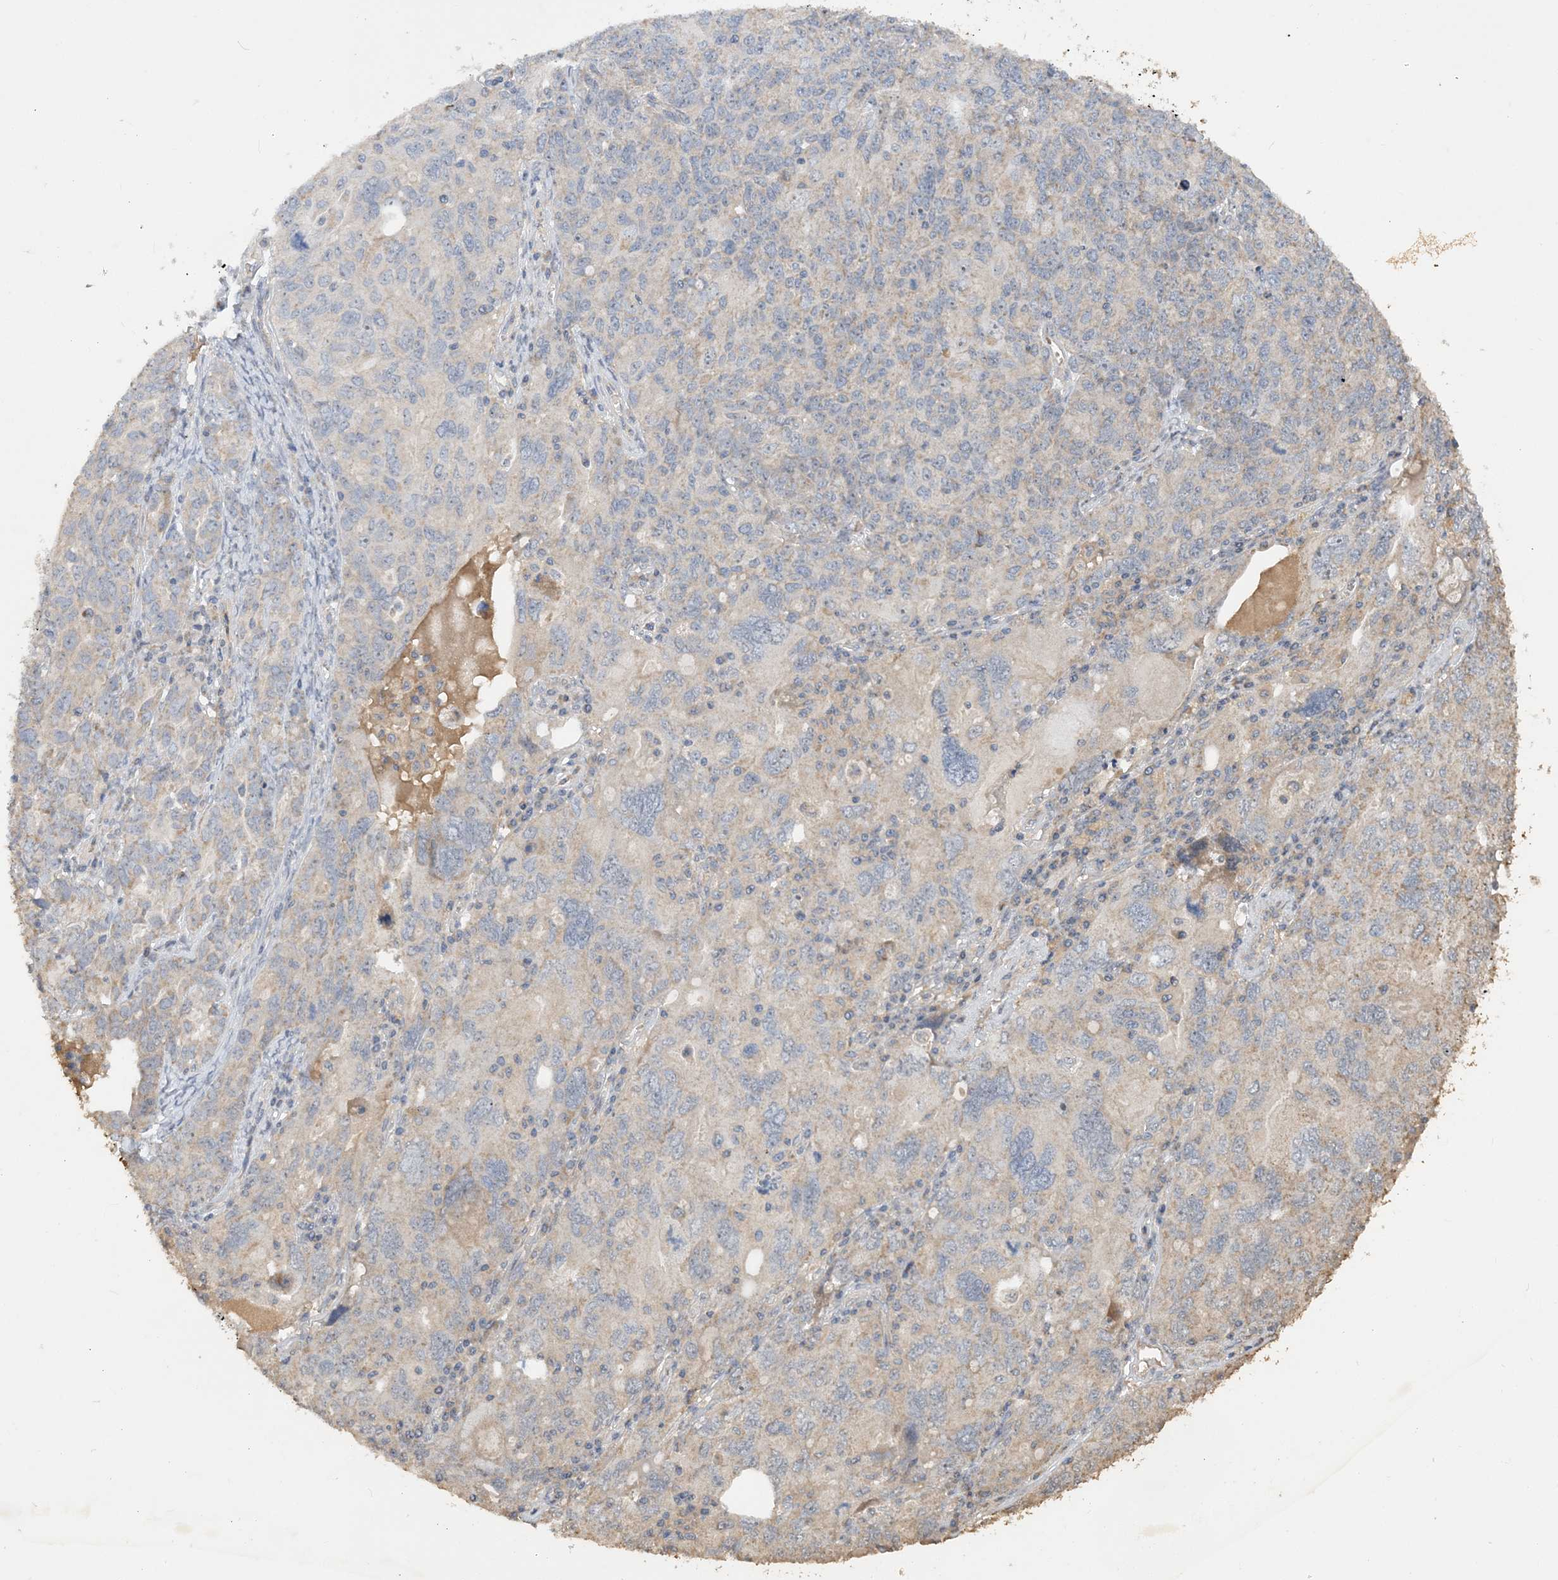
{"staining": {"intensity": "weak", "quantity": "<25%", "location": "cytoplasmic/membranous"}, "tissue": "ovarian cancer", "cell_type": "Tumor cells", "image_type": "cancer", "snomed": [{"axis": "morphology", "description": "Carcinoma, endometroid"}, {"axis": "topography", "description": "Ovary"}], "caption": "Immunohistochemistry (IHC) of human ovarian cancer shows no positivity in tumor cells. Brightfield microscopy of IHC stained with DAB (brown) and hematoxylin (blue), captured at high magnification.", "gene": "GRINA", "patient": {"sex": "female", "age": 62}}